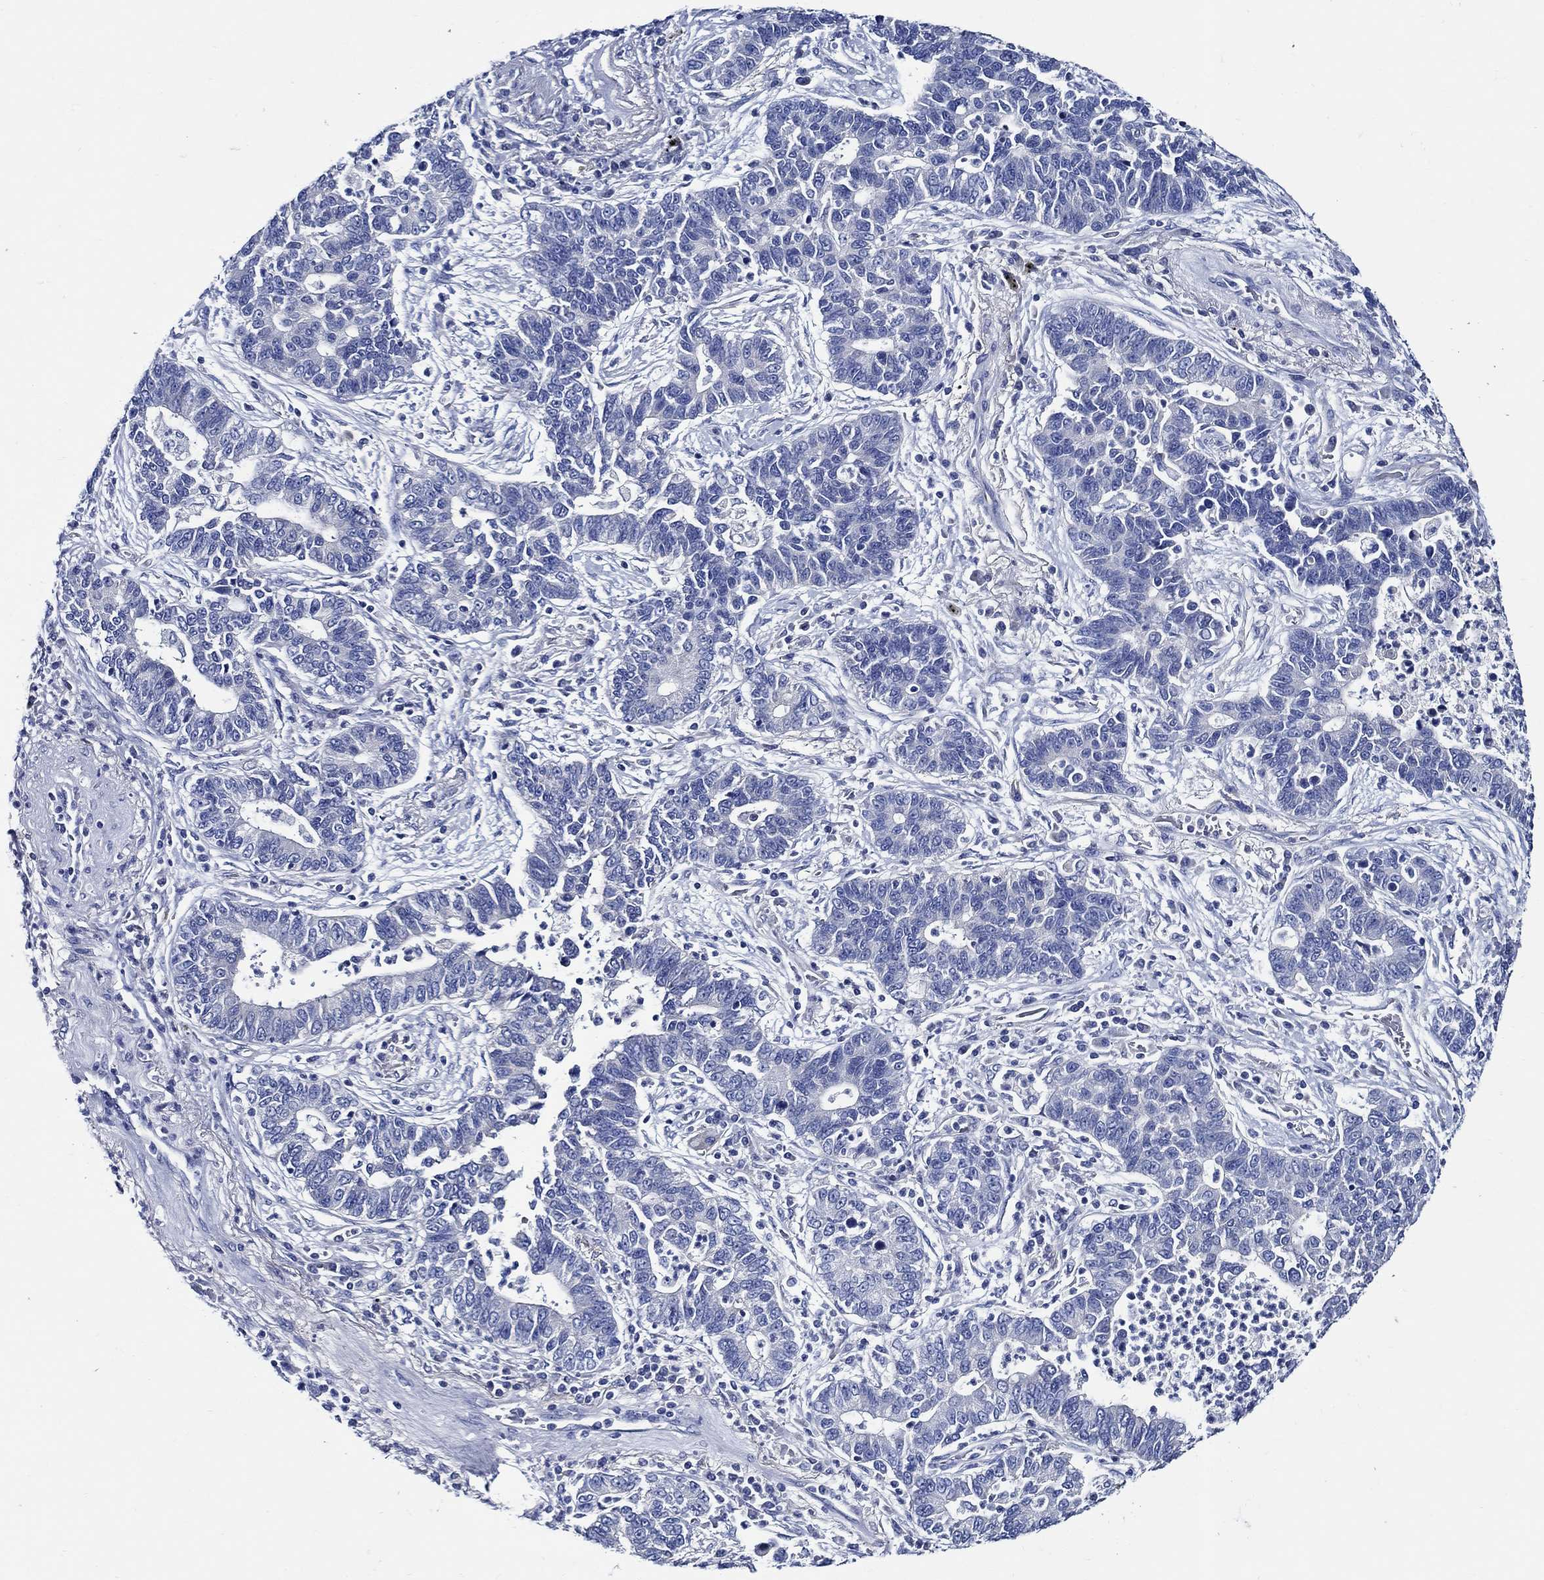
{"staining": {"intensity": "negative", "quantity": "none", "location": "none"}, "tissue": "lung cancer", "cell_type": "Tumor cells", "image_type": "cancer", "snomed": [{"axis": "morphology", "description": "Adenocarcinoma, NOS"}, {"axis": "topography", "description": "Lung"}], "caption": "Immunohistochemical staining of adenocarcinoma (lung) shows no significant staining in tumor cells. Brightfield microscopy of immunohistochemistry stained with DAB (3,3'-diaminobenzidine) (brown) and hematoxylin (blue), captured at high magnification.", "gene": "SKOR1", "patient": {"sex": "female", "age": 57}}